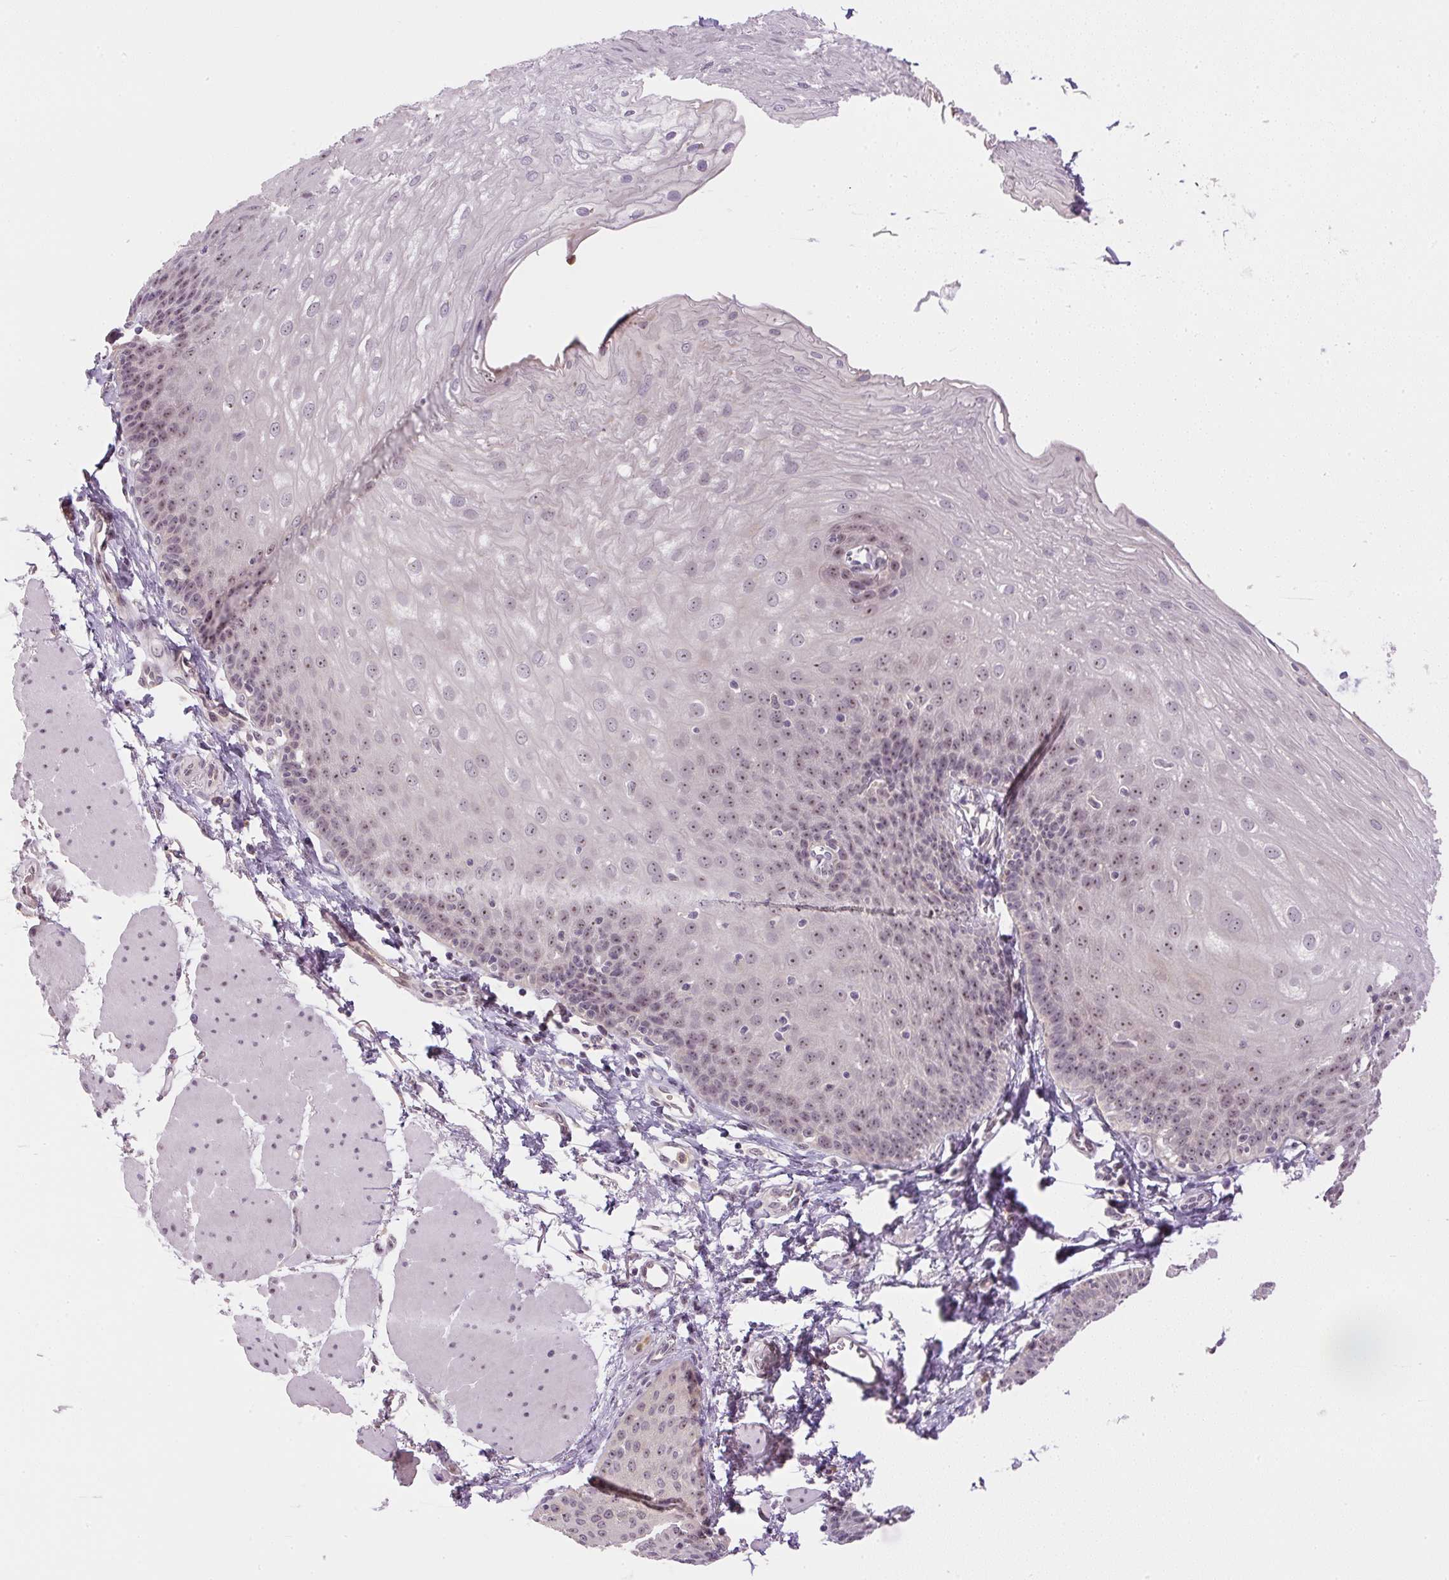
{"staining": {"intensity": "weak", "quantity": "25%-75%", "location": "nuclear"}, "tissue": "esophagus", "cell_type": "Squamous epithelial cells", "image_type": "normal", "snomed": [{"axis": "morphology", "description": "Normal tissue, NOS"}, {"axis": "topography", "description": "Esophagus"}], "caption": "Protein staining of benign esophagus displays weak nuclear staining in approximately 25%-75% of squamous epithelial cells. The staining was performed using DAB, with brown indicating positive protein expression. Nuclei are stained blue with hematoxylin.", "gene": "SGF29", "patient": {"sex": "female", "age": 81}}